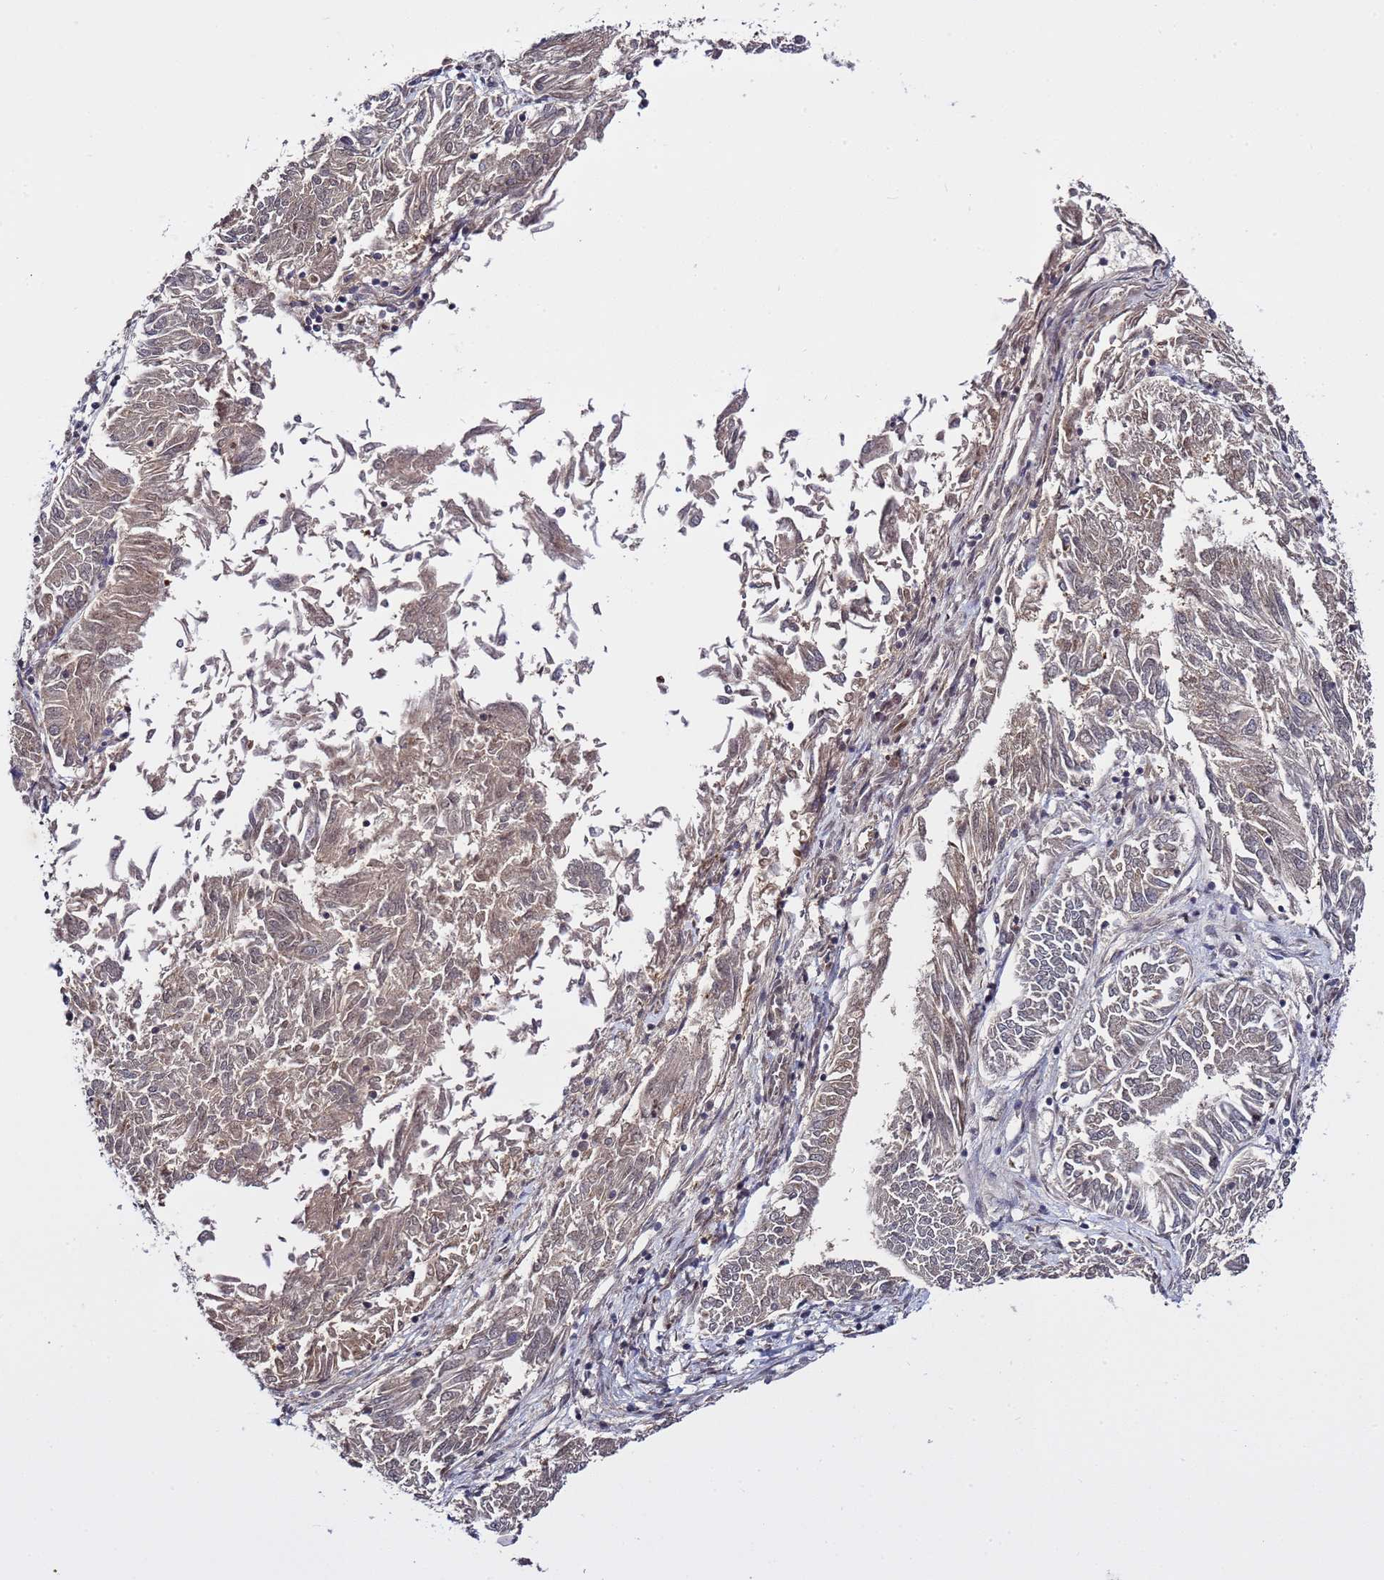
{"staining": {"intensity": "weak", "quantity": "25%-75%", "location": "cytoplasmic/membranous"}, "tissue": "endometrial cancer", "cell_type": "Tumor cells", "image_type": "cancer", "snomed": [{"axis": "morphology", "description": "Adenocarcinoma, NOS"}, {"axis": "topography", "description": "Endometrium"}], "caption": "Endometrial cancer (adenocarcinoma) tissue reveals weak cytoplasmic/membranous staining in approximately 25%-75% of tumor cells", "gene": "POLR2D", "patient": {"sex": "female", "age": 58}}